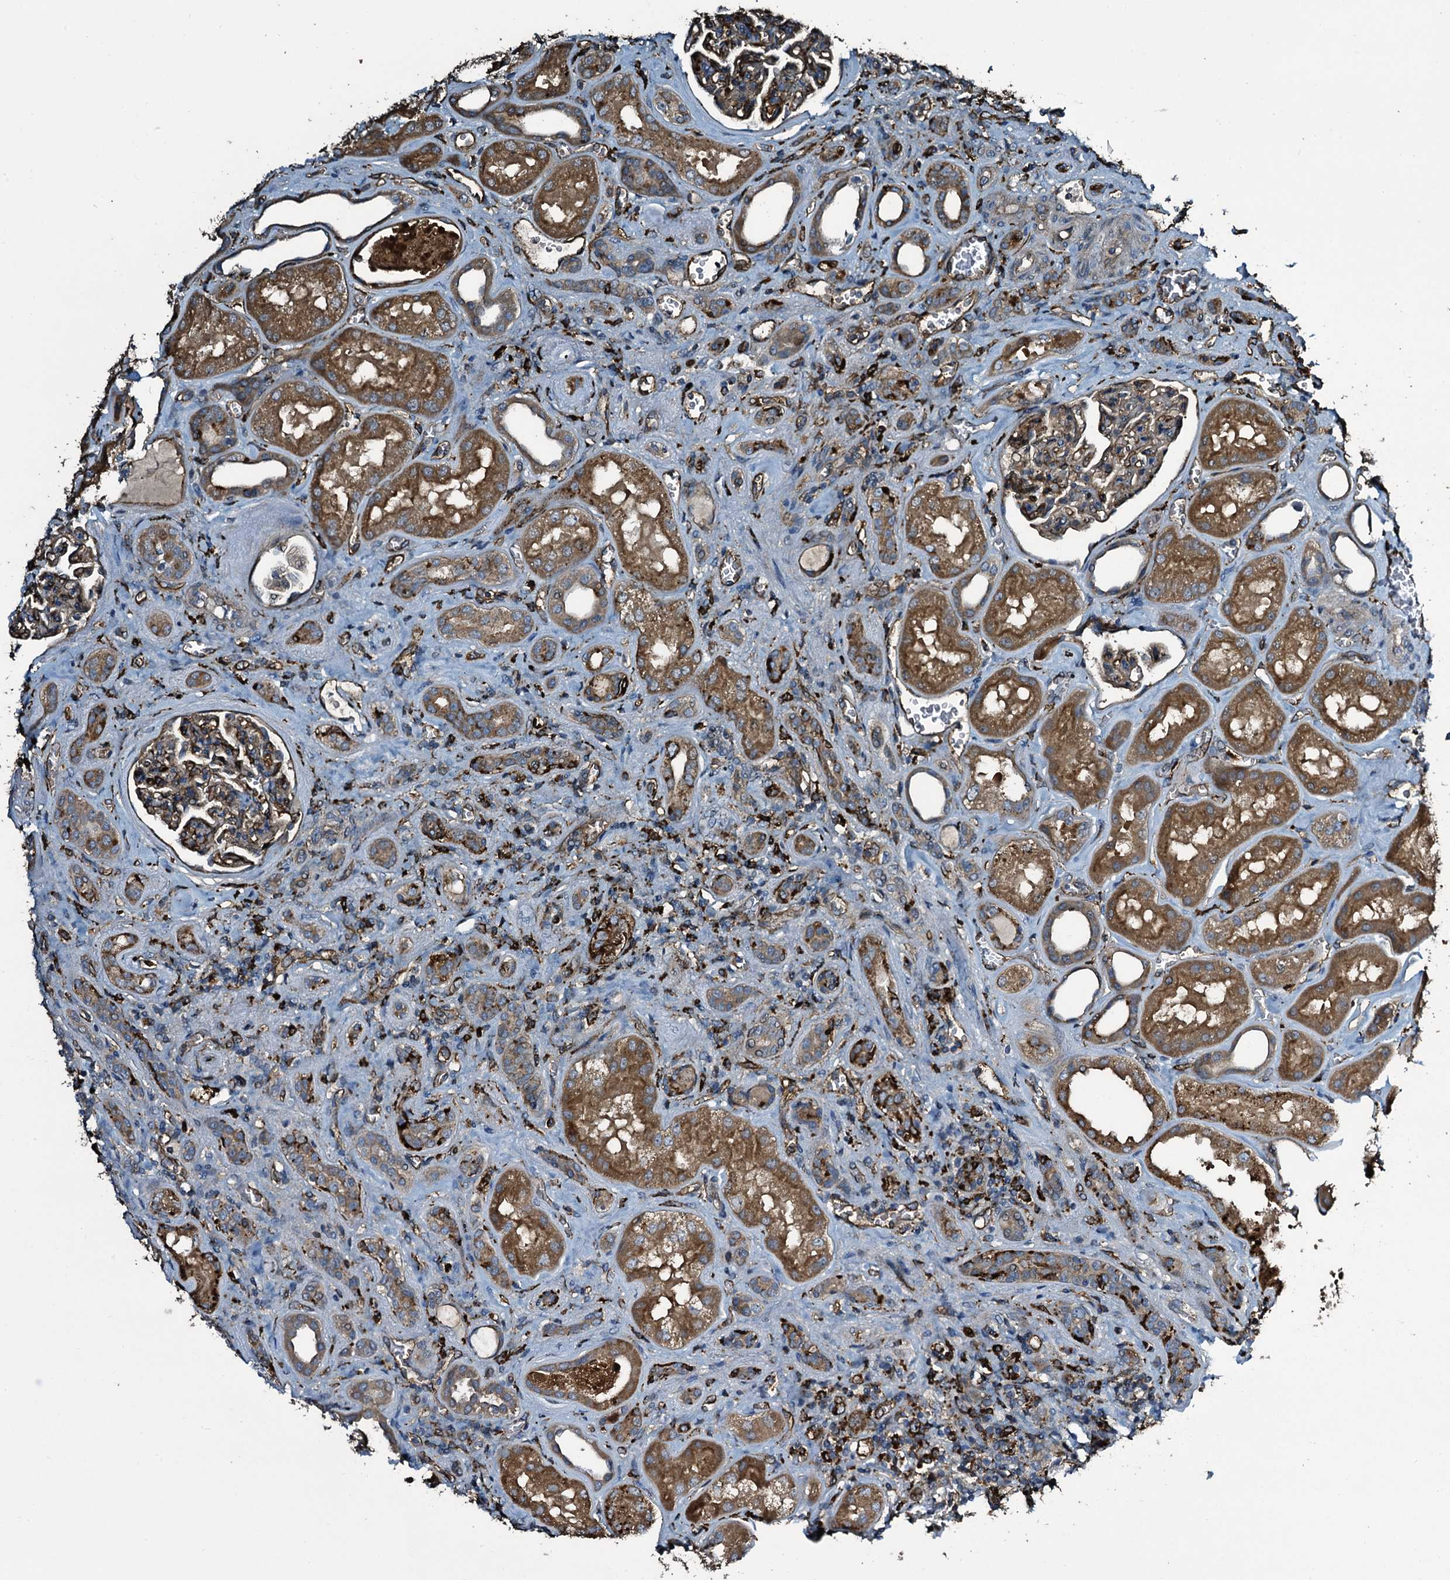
{"staining": {"intensity": "moderate", "quantity": "<25%", "location": "cytoplasmic/membranous"}, "tissue": "kidney", "cell_type": "Cells in glomeruli", "image_type": "normal", "snomed": [{"axis": "morphology", "description": "Normal tissue, NOS"}, {"axis": "morphology", "description": "Adenocarcinoma, NOS"}, {"axis": "topography", "description": "Kidney"}], "caption": "Unremarkable kidney shows moderate cytoplasmic/membranous positivity in about <25% of cells in glomeruli.", "gene": "TPGS2", "patient": {"sex": "female", "age": 68}}